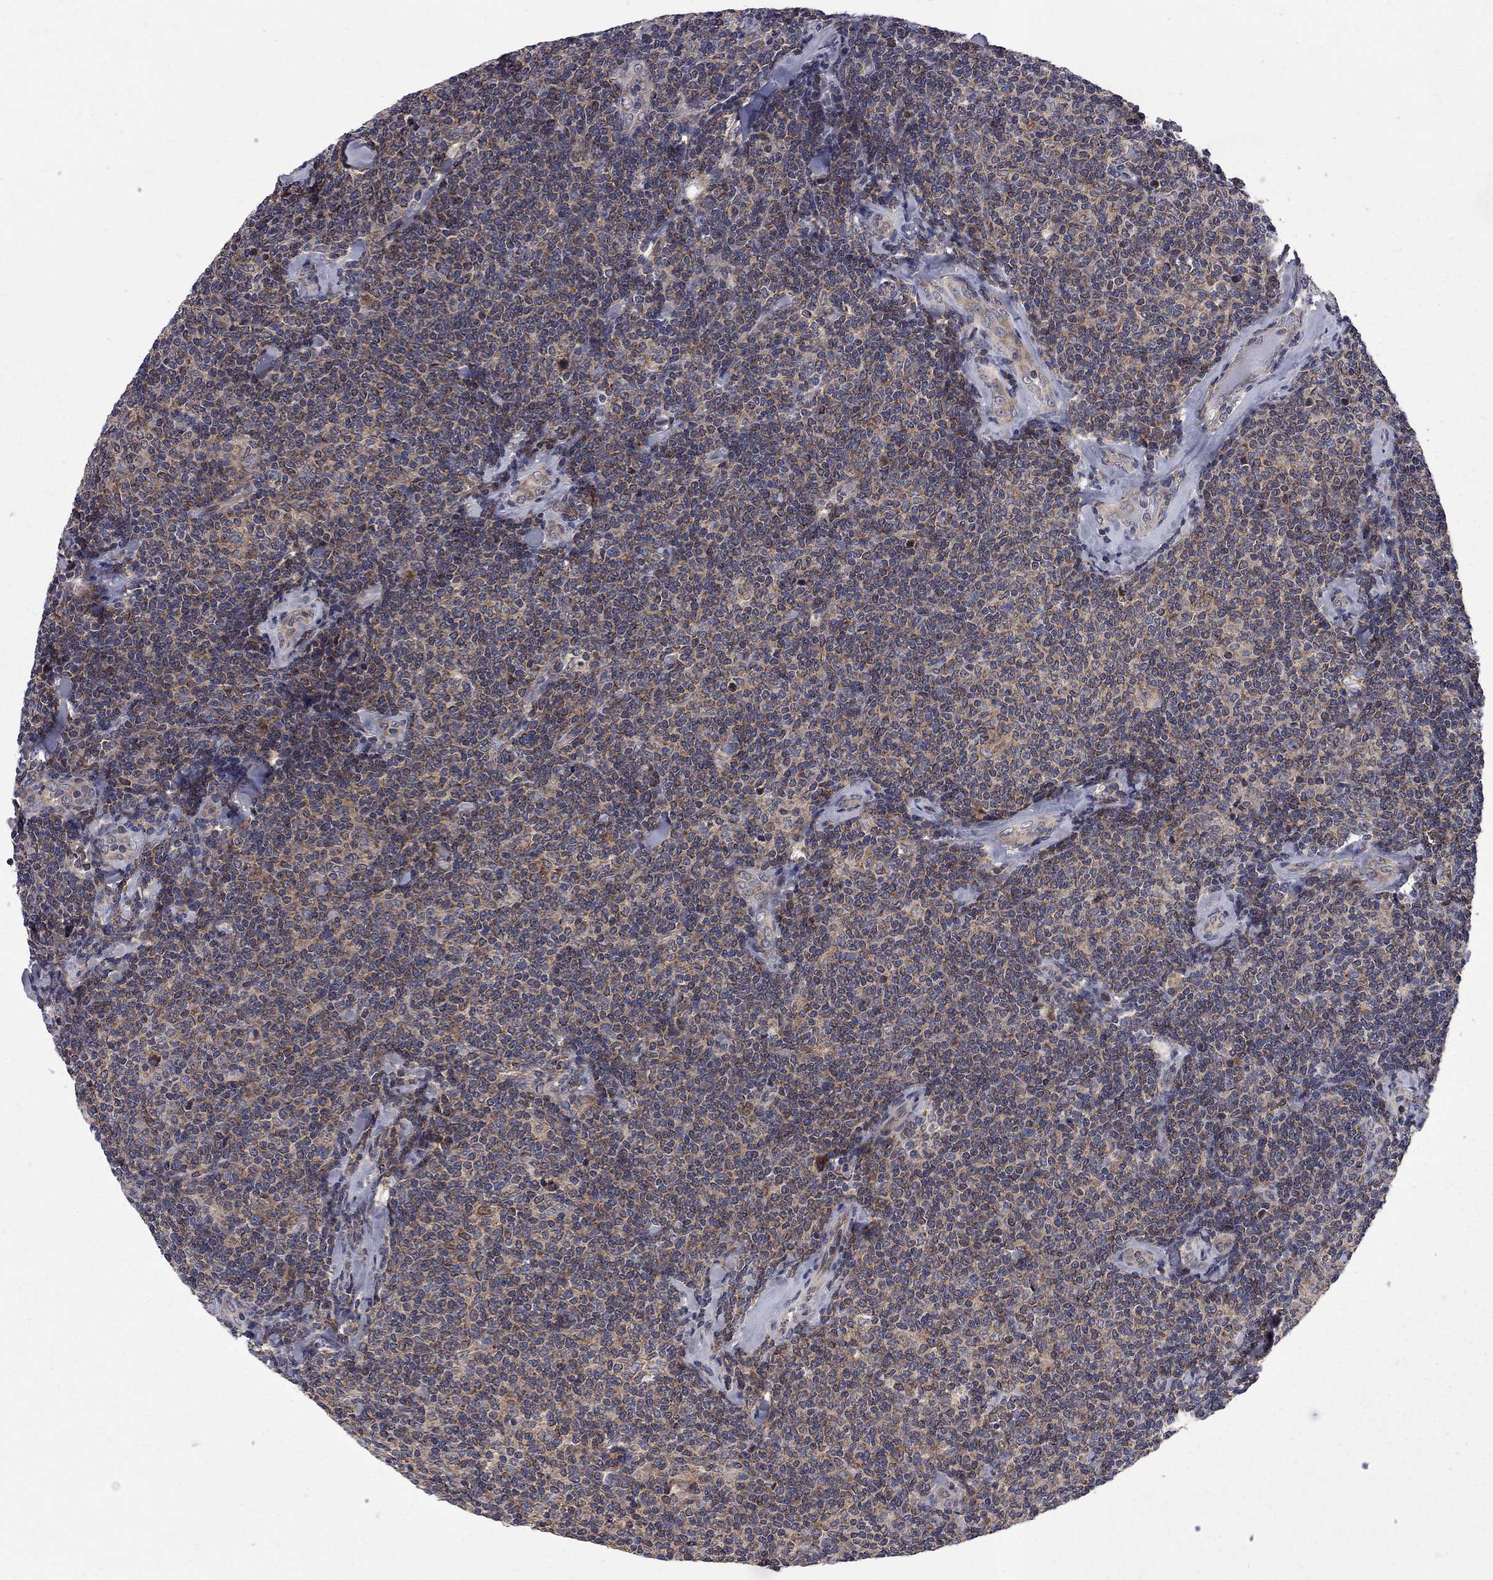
{"staining": {"intensity": "moderate", "quantity": "<25%", "location": "cytoplasmic/membranous"}, "tissue": "lymphoma", "cell_type": "Tumor cells", "image_type": "cancer", "snomed": [{"axis": "morphology", "description": "Malignant lymphoma, non-Hodgkin's type, Low grade"}, {"axis": "topography", "description": "Lymph node"}], "caption": "The image demonstrates immunohistochemical staining of lymphoma. There is moderate cytoplasmic/membranous staining is identified in about <25% of tumor cells.", "gene": "CNOT11", "patient": {"sex": "female", "age": 56}}